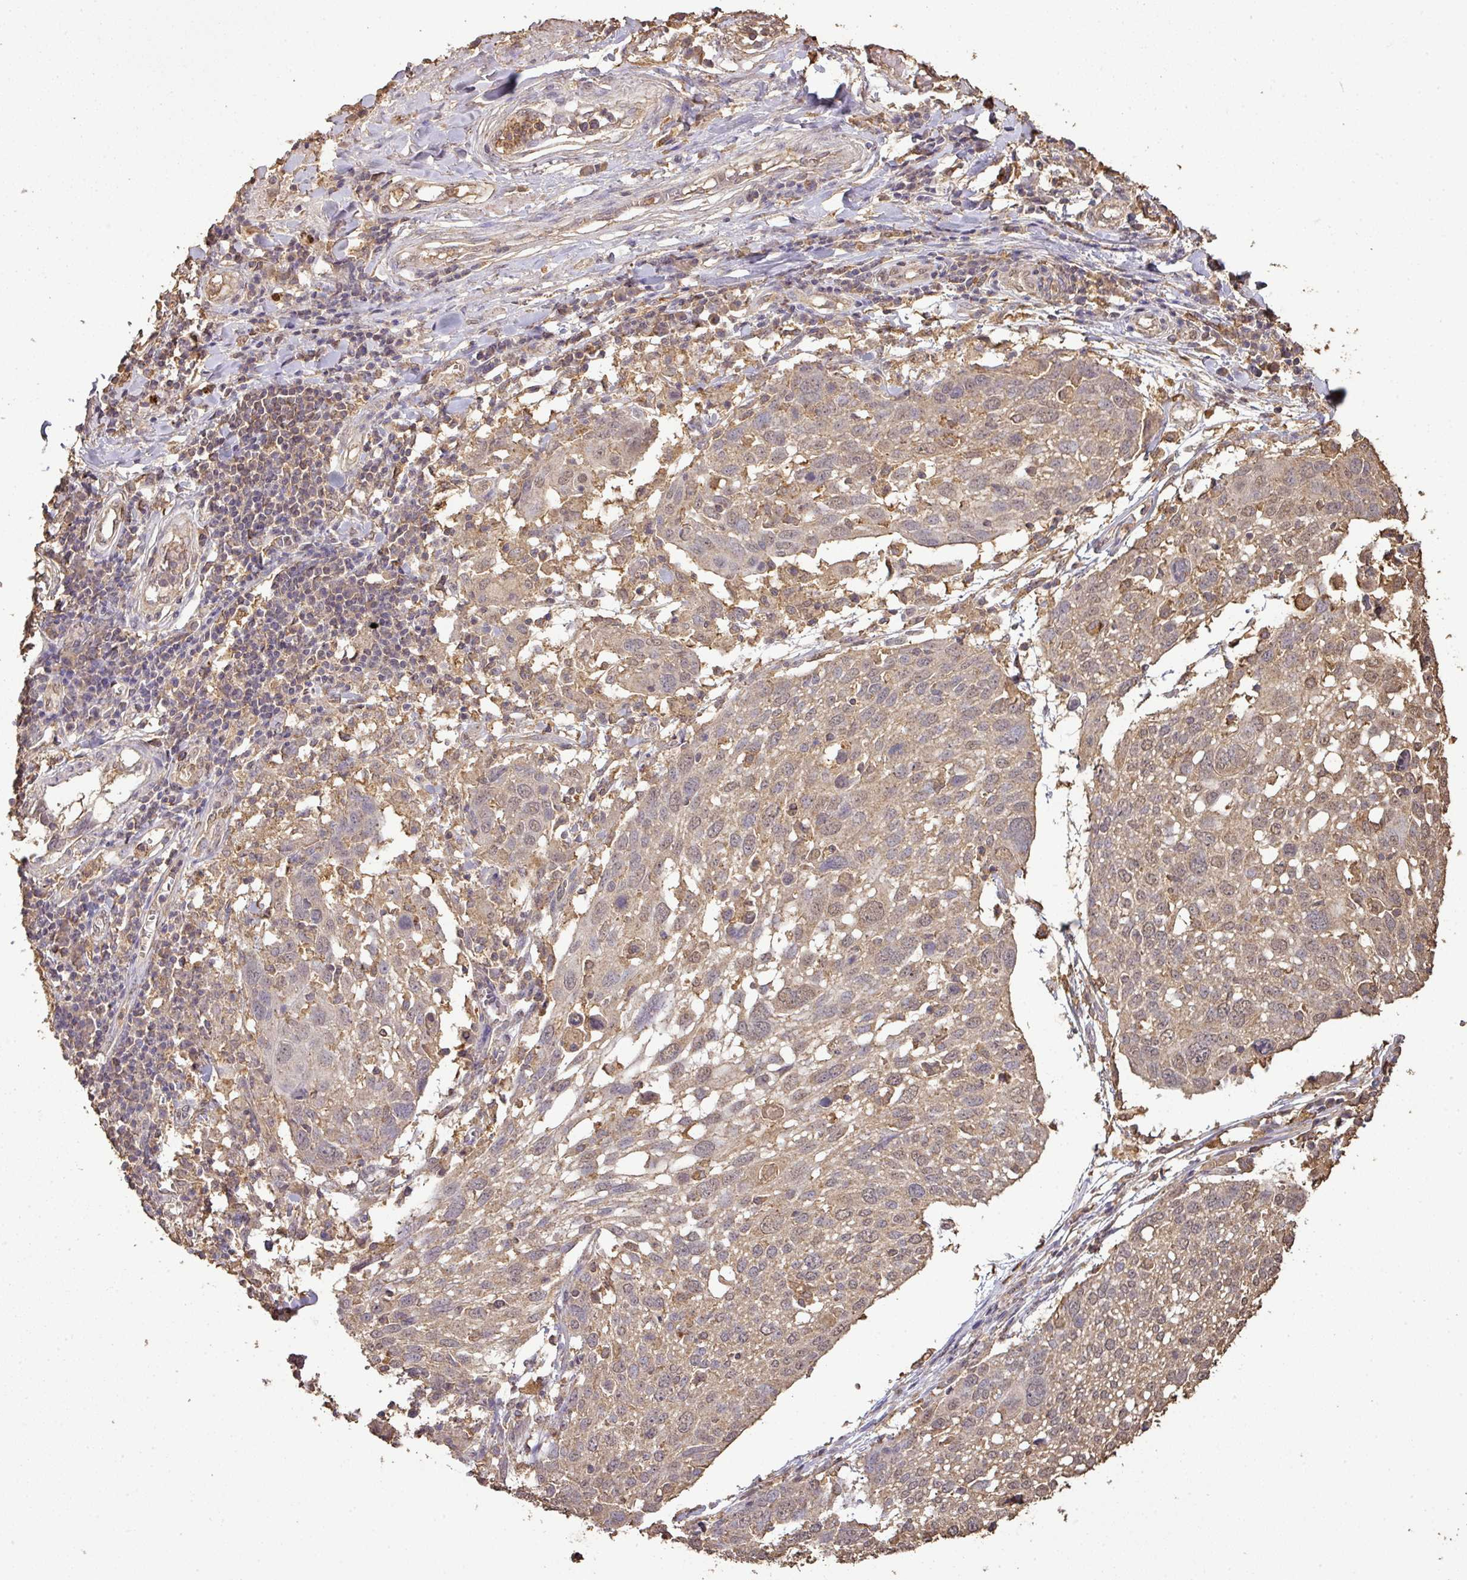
{"staining": {"intensity": "weak", "quantity": ">75%", "location": "cytoplasmic/membranous"}, "tissue": "lung cancer", "cell_type": "Tumor cells", "image_type": "cancer", "snomed": [{"axis": "morphology", "description": "Squamous cell carcinoma, NOS"}, {"axis": "topography", "description": "Lung"}], "caption": "A micrograph showing weak cytoplasmic/membranous expression in about >75% of tumor cells in lung cancer (squamous cell carcinoma), as visualized by brown immunohistochemical staining.", "gene": "ATAT1", "patient": {"sex": "male", "age": 65}}